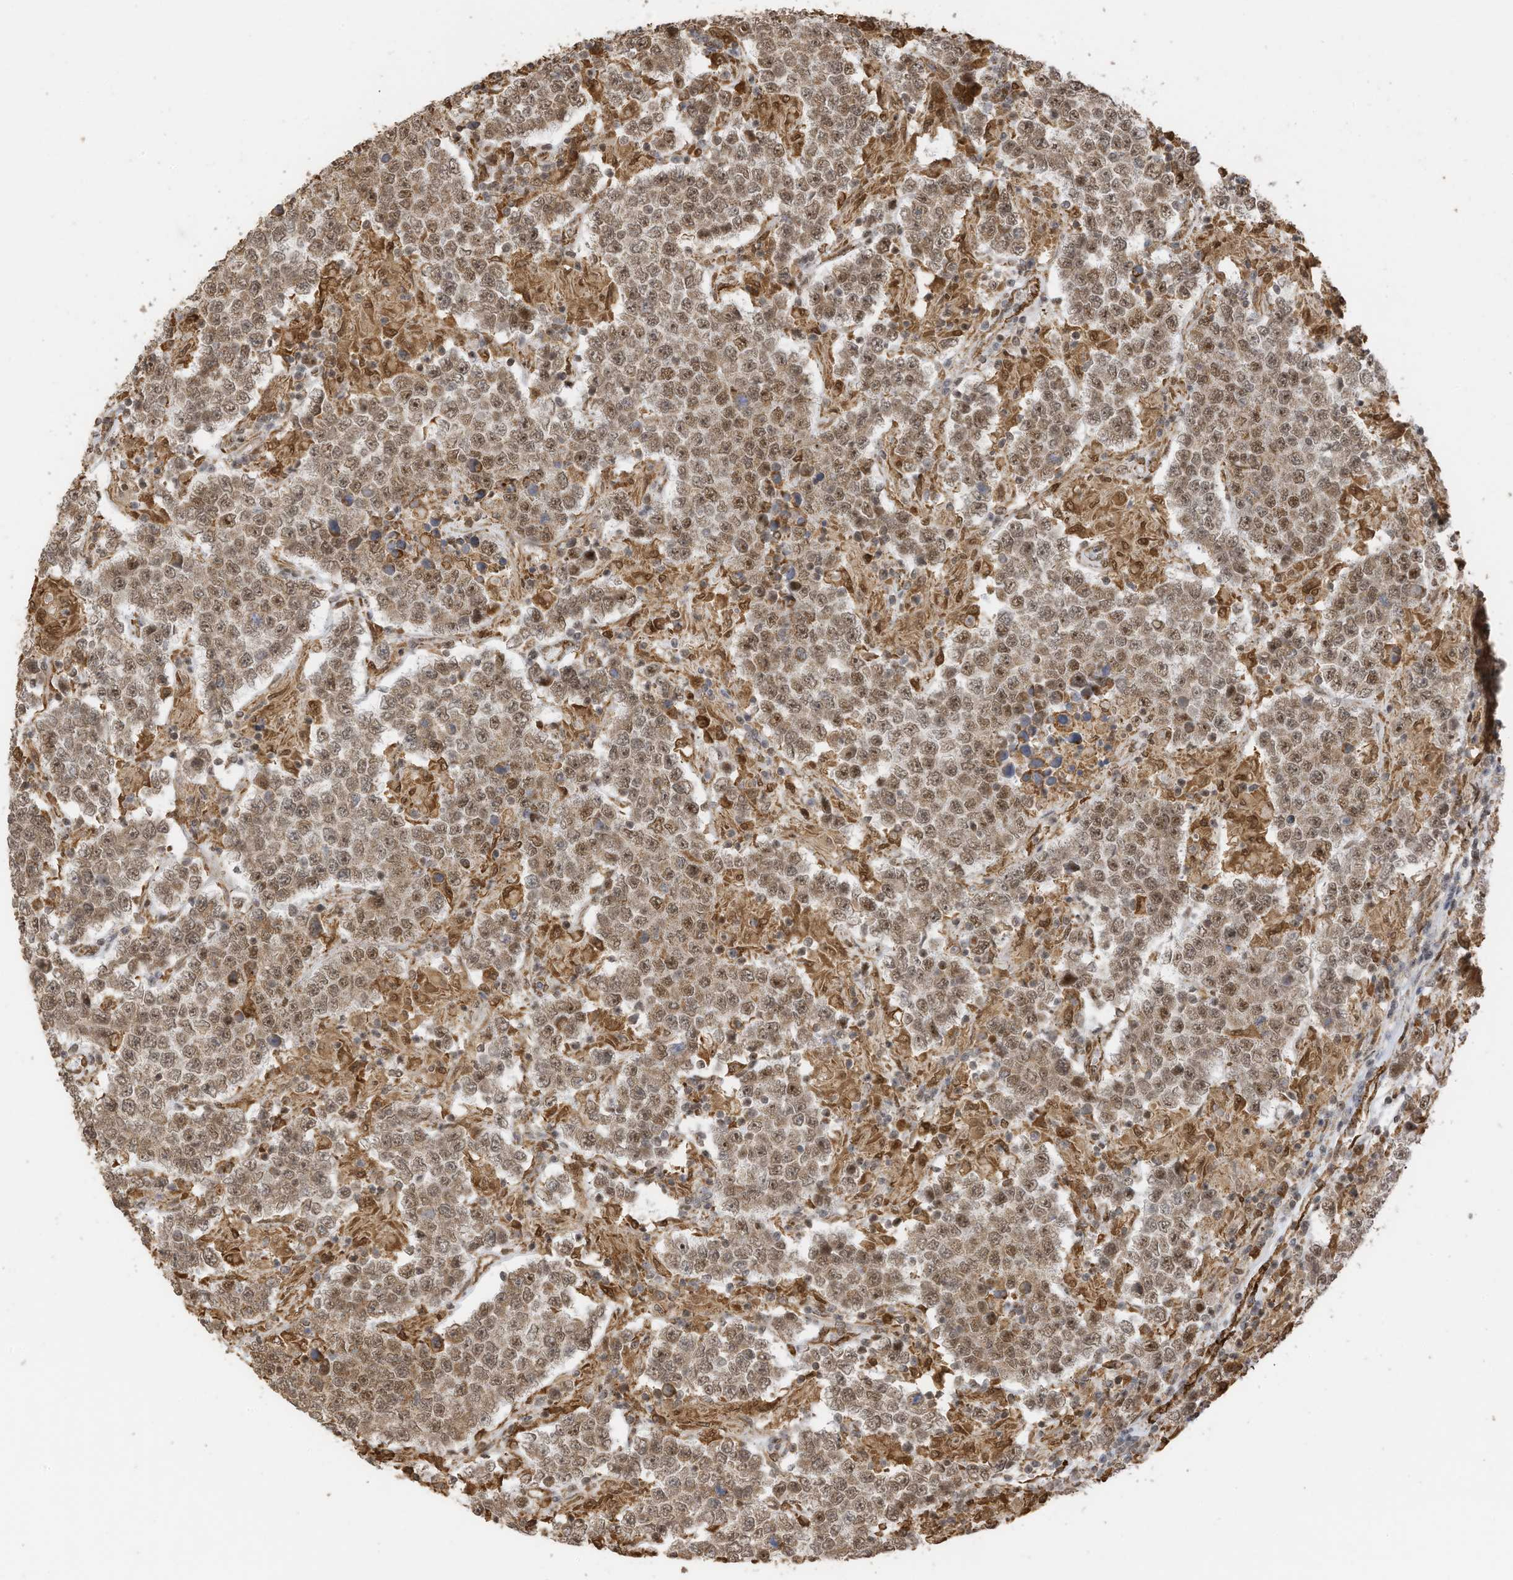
{"staining": {"intensity": "moderate", "quantity": ">75%", "location": "nuclear"}, "tissue": "testis cancer", "cell_type": "Tumor cells", "image_type": "cancer", "snomed": [{"axis": "morphology", "description": "Normal tissue, NOS"}, {"axis": "morphology", "description": "Urothelial carcinoma, High grade"}, {"axis": "morphology", "description": "Seminoma, NOS"}, {"axis": "morphology", "description": "Carcinoma, Embryonal, NOS"}, {"axis": "topography", "description": "Urinary bladder"}, {"axis": "topography", "description": "Testis"}], "caption": "Immunohistochemical staining of embryonal carcinoma (testis) exhibits moderate nuclear protein staining in approximately >75% of tumor cells.", "gene": "ERLEC1", "patient": {"sex": "male", "age": 41}}